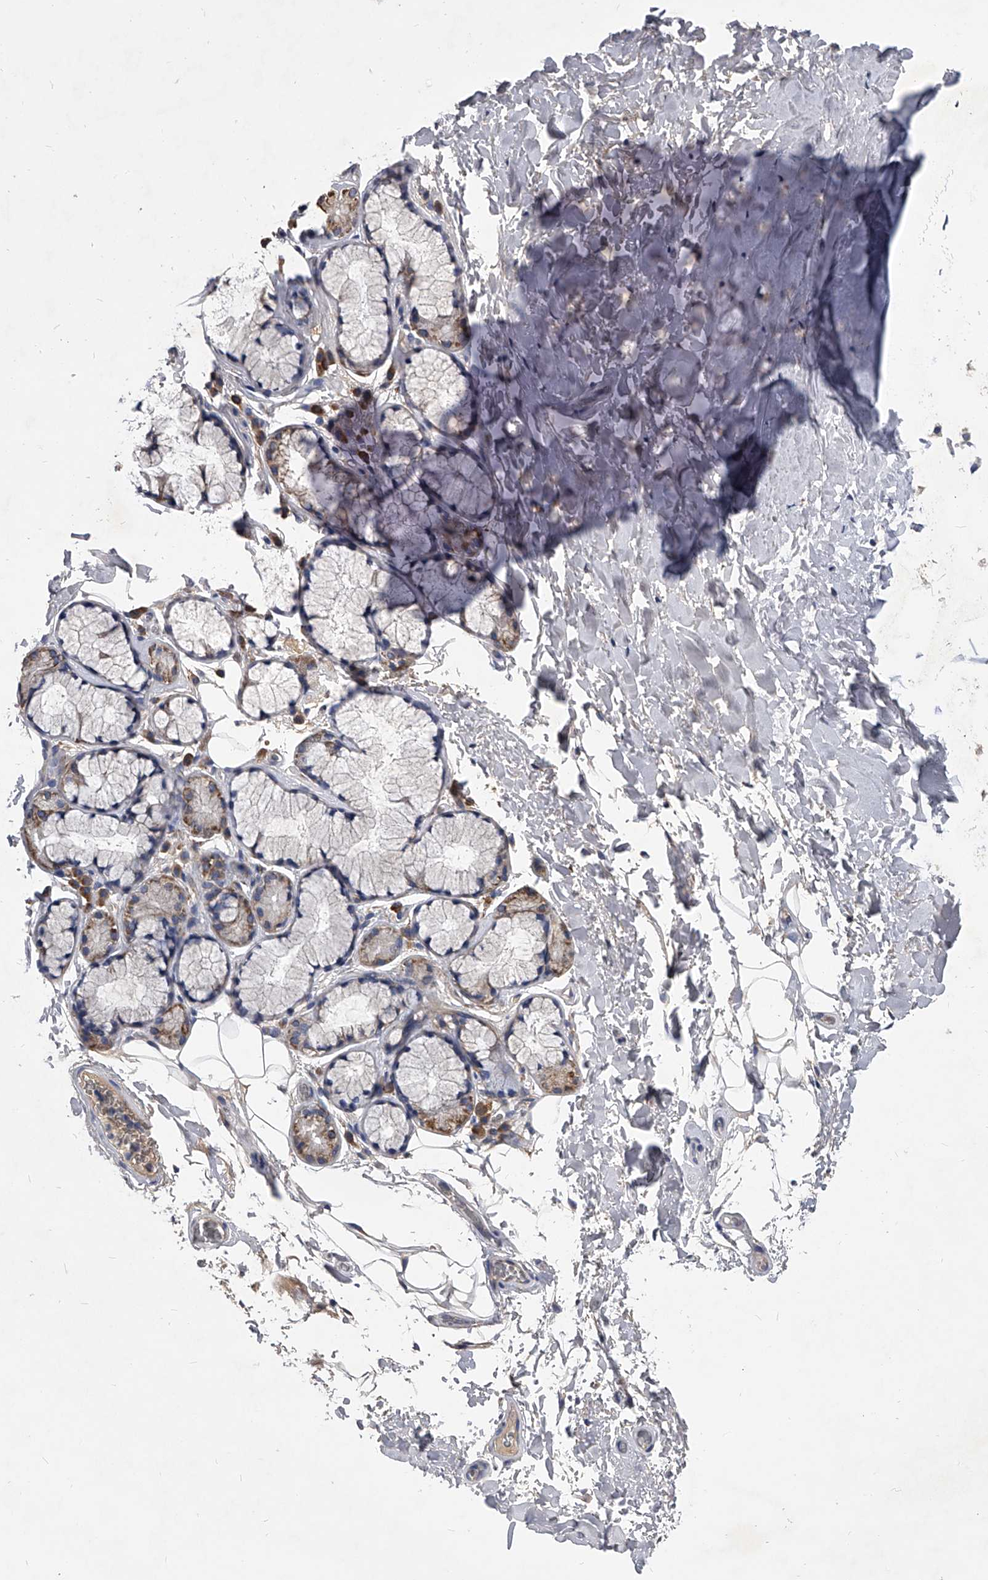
{"staining": {"intensity": "negative", "quantity": "none", "location": "none"}, "tissue": "adipose tissue", "cell_type": "Adipocytes", "image_type": "normal", "snomed": [{"axis": "morphology", "description": "Normal tissue, NOS"}, {"axis": "topography", "description": "Cartilage tissue"}], "caption": "A photomicrograph of adipose tissue stained for a protein shows no brown staining in adipocytes. The staining is performed using DAB (3,3'-diaminobenzidine) brown chromogen with nuclei counter-stained in using hematoxylin.", "gene": "CCR4", "patient": {"sex": "female", "age": 63}}